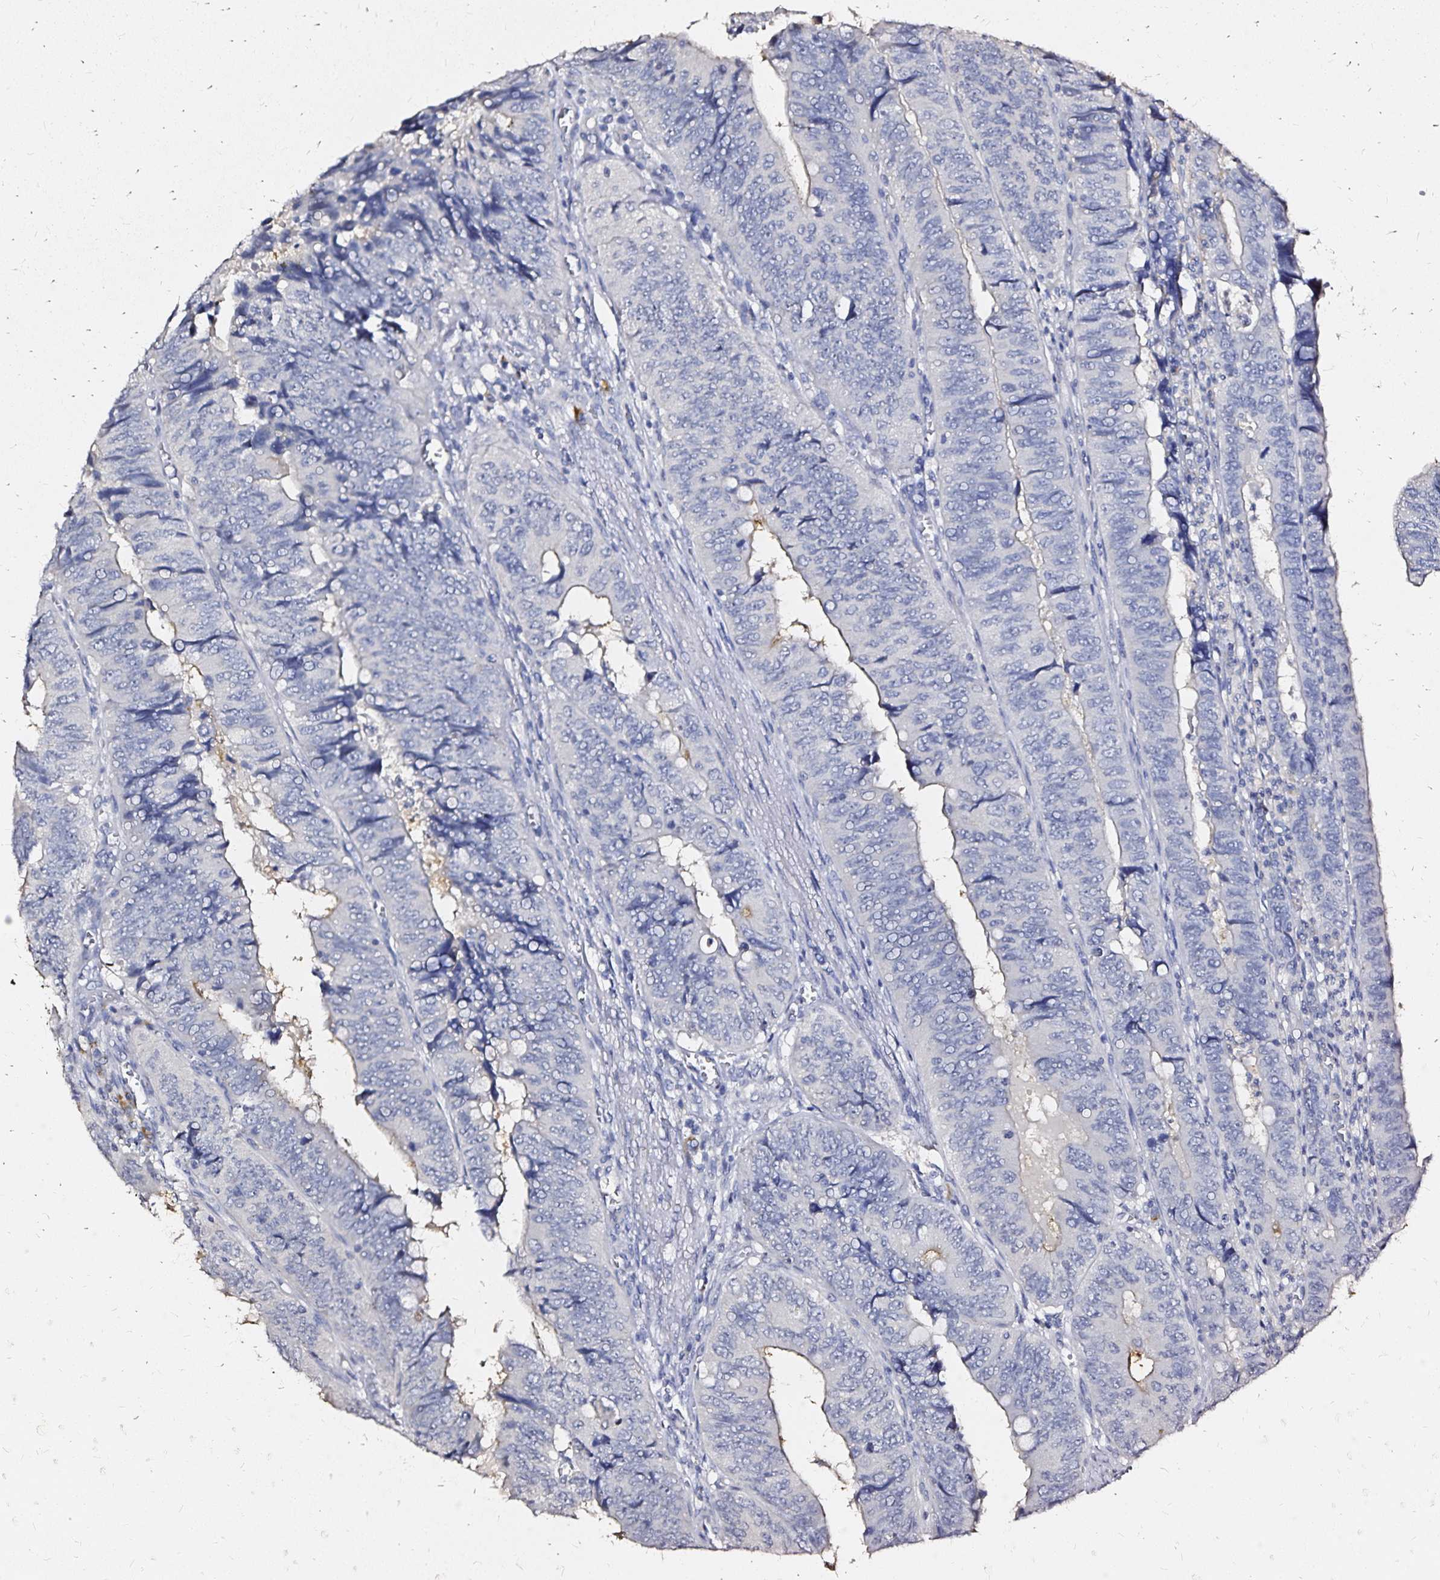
{"staining": {"intensity": "negative", "quantity": "none", "location": "none"}, "tissue": "colorectal cancer", "cell_type": "Tumor cells", "image_type": "cancer", "snomed": [{"axis": "morphology", "description": "Adenocarcinoma, NOS"}, {"axis": "topography", "description": "Colon"}], "caption": "IHC image of neoplastic tissue: human adenocarcinoma (colorectal) stained with DAB shows no significant protein positivity in tumor cells.", "gene": "SLC5A1", "patient": {"sex": "female", "age": 84}}